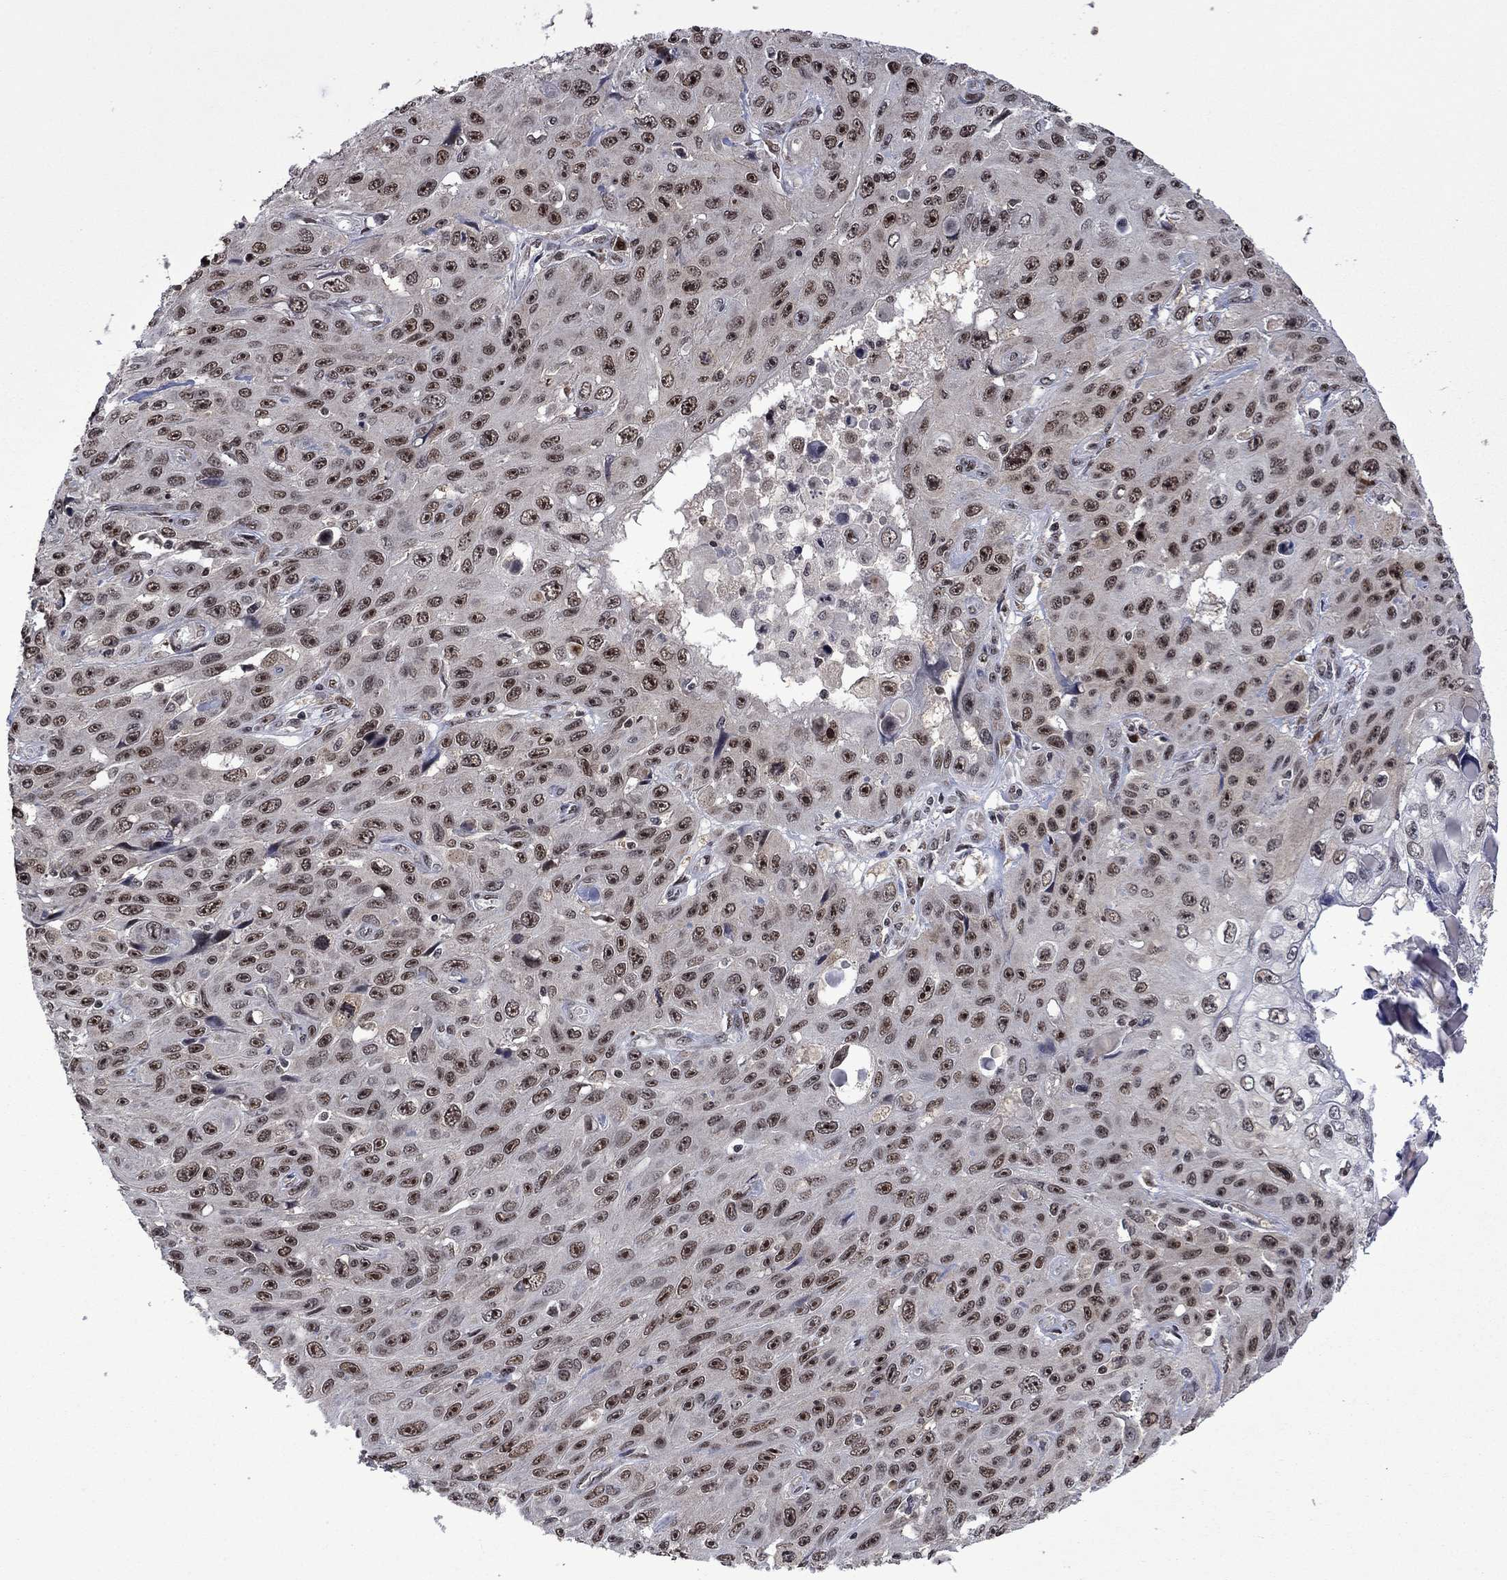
{"staining": {"intensity": "moderate", "quantity": ">75%", "location": "nuclear"}, "tissue": "skin cancer", "cell_type": "Tumor cells", "image_type": "cancer", "snomed": [{"axis": "morphology", "description": "Squamous cell carcinoma, NOS"}, {"axis": "topography", "description": "Skin"}], "caption": "Skin squamous cell carcinoma stained with a protein marker displays moderate staining in tumor cells.", "gene": "FBL", "patient": {"sex": "male", "age": 82}}